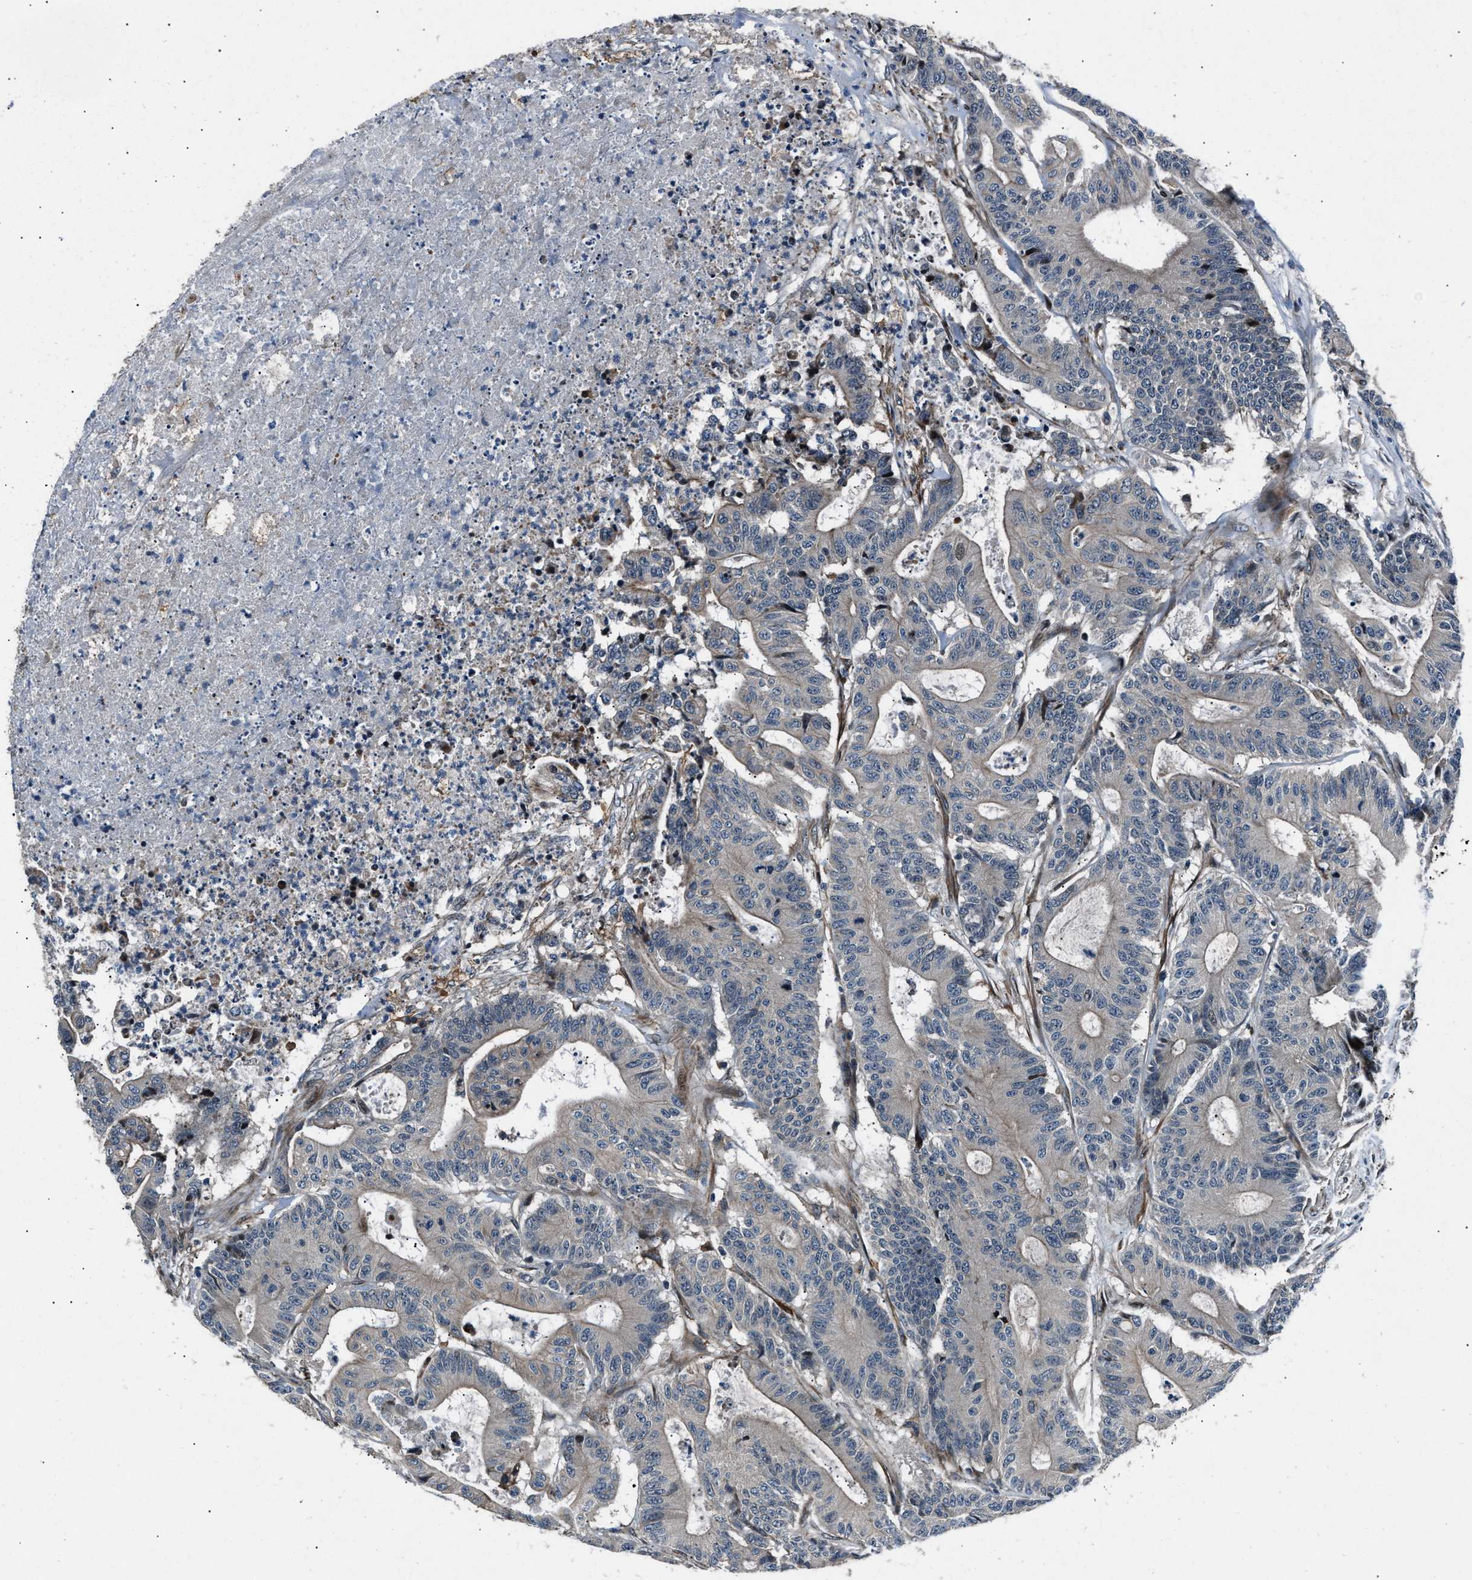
{"staining": {"intensity": "weak", "quantity": "<25%", "location": "cytoplasmic/membranous"}, "tissue": "colorectal cancer", "cell_type": "Tumor cells", "image_type": "cancer", "snomed": [{"axis": "morphology", "description": "Adenocarcinoma, NOS"}, {"axis": "topography", "description": "Colon"}], "caption": "Tumor cells are negative for protein expression in human colorectal adenocarcinoma.", "gene": "DYNC2I1", "patient": {"sex": "female", "age": 84}}